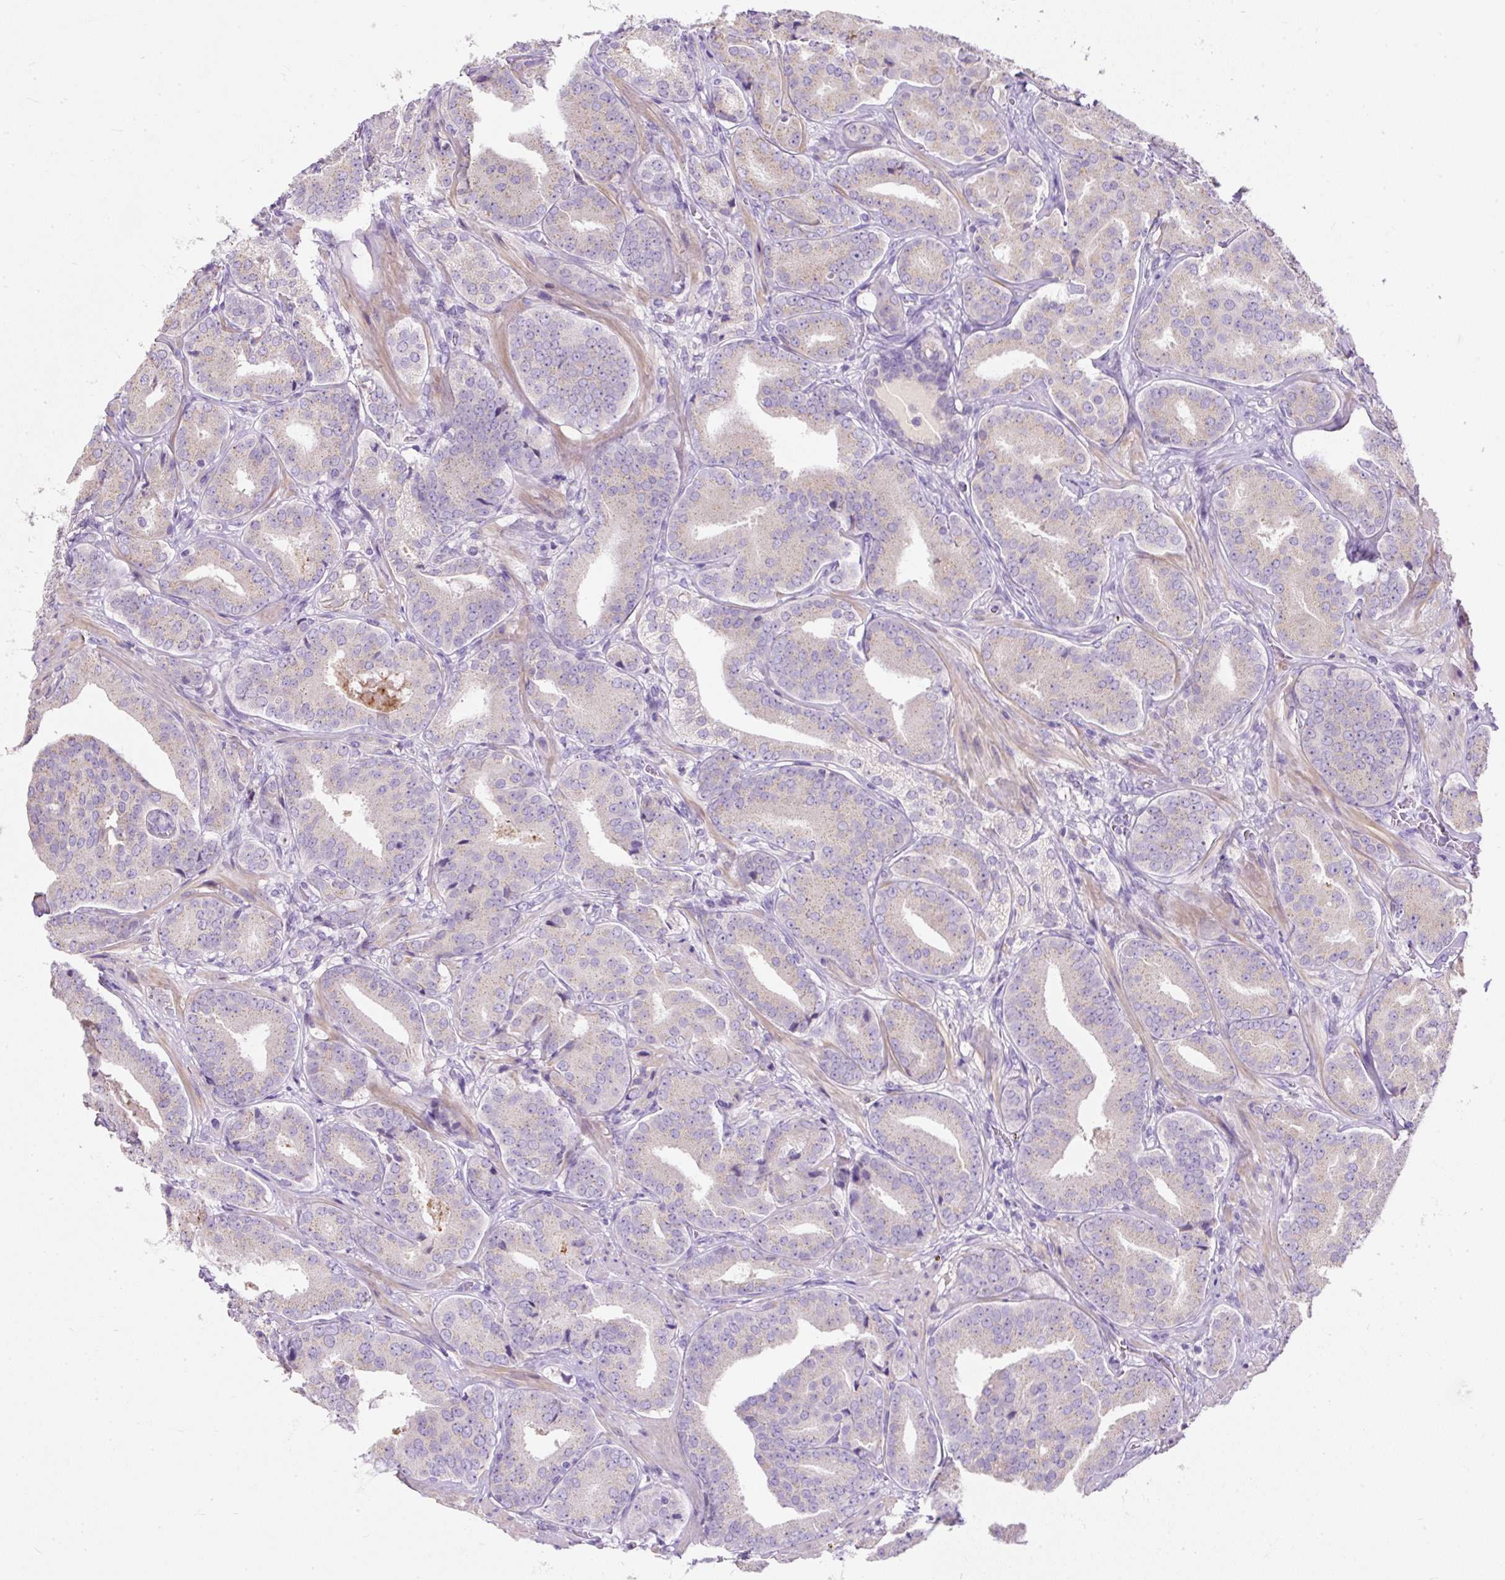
{"staining": {"intensity": "negative", "quantity": "none", "location": "none"}, "tissue": "prostate cancer", "cell_type": "Tumor cells", "image_type": "cancer", "snomed": [{"axis": "morphology", "description": "Adenocarcinoma, High grade"}, {"axis": "topography", "description": "Prostate"}], "caption": "Prostate cancer (adenocarcinoma (high-grade)) stained for a protein using immunohistochemistry shows no staining tumor cells.", "gene": "SUSD5", "patient": {"sex": "male", "age": 63}}